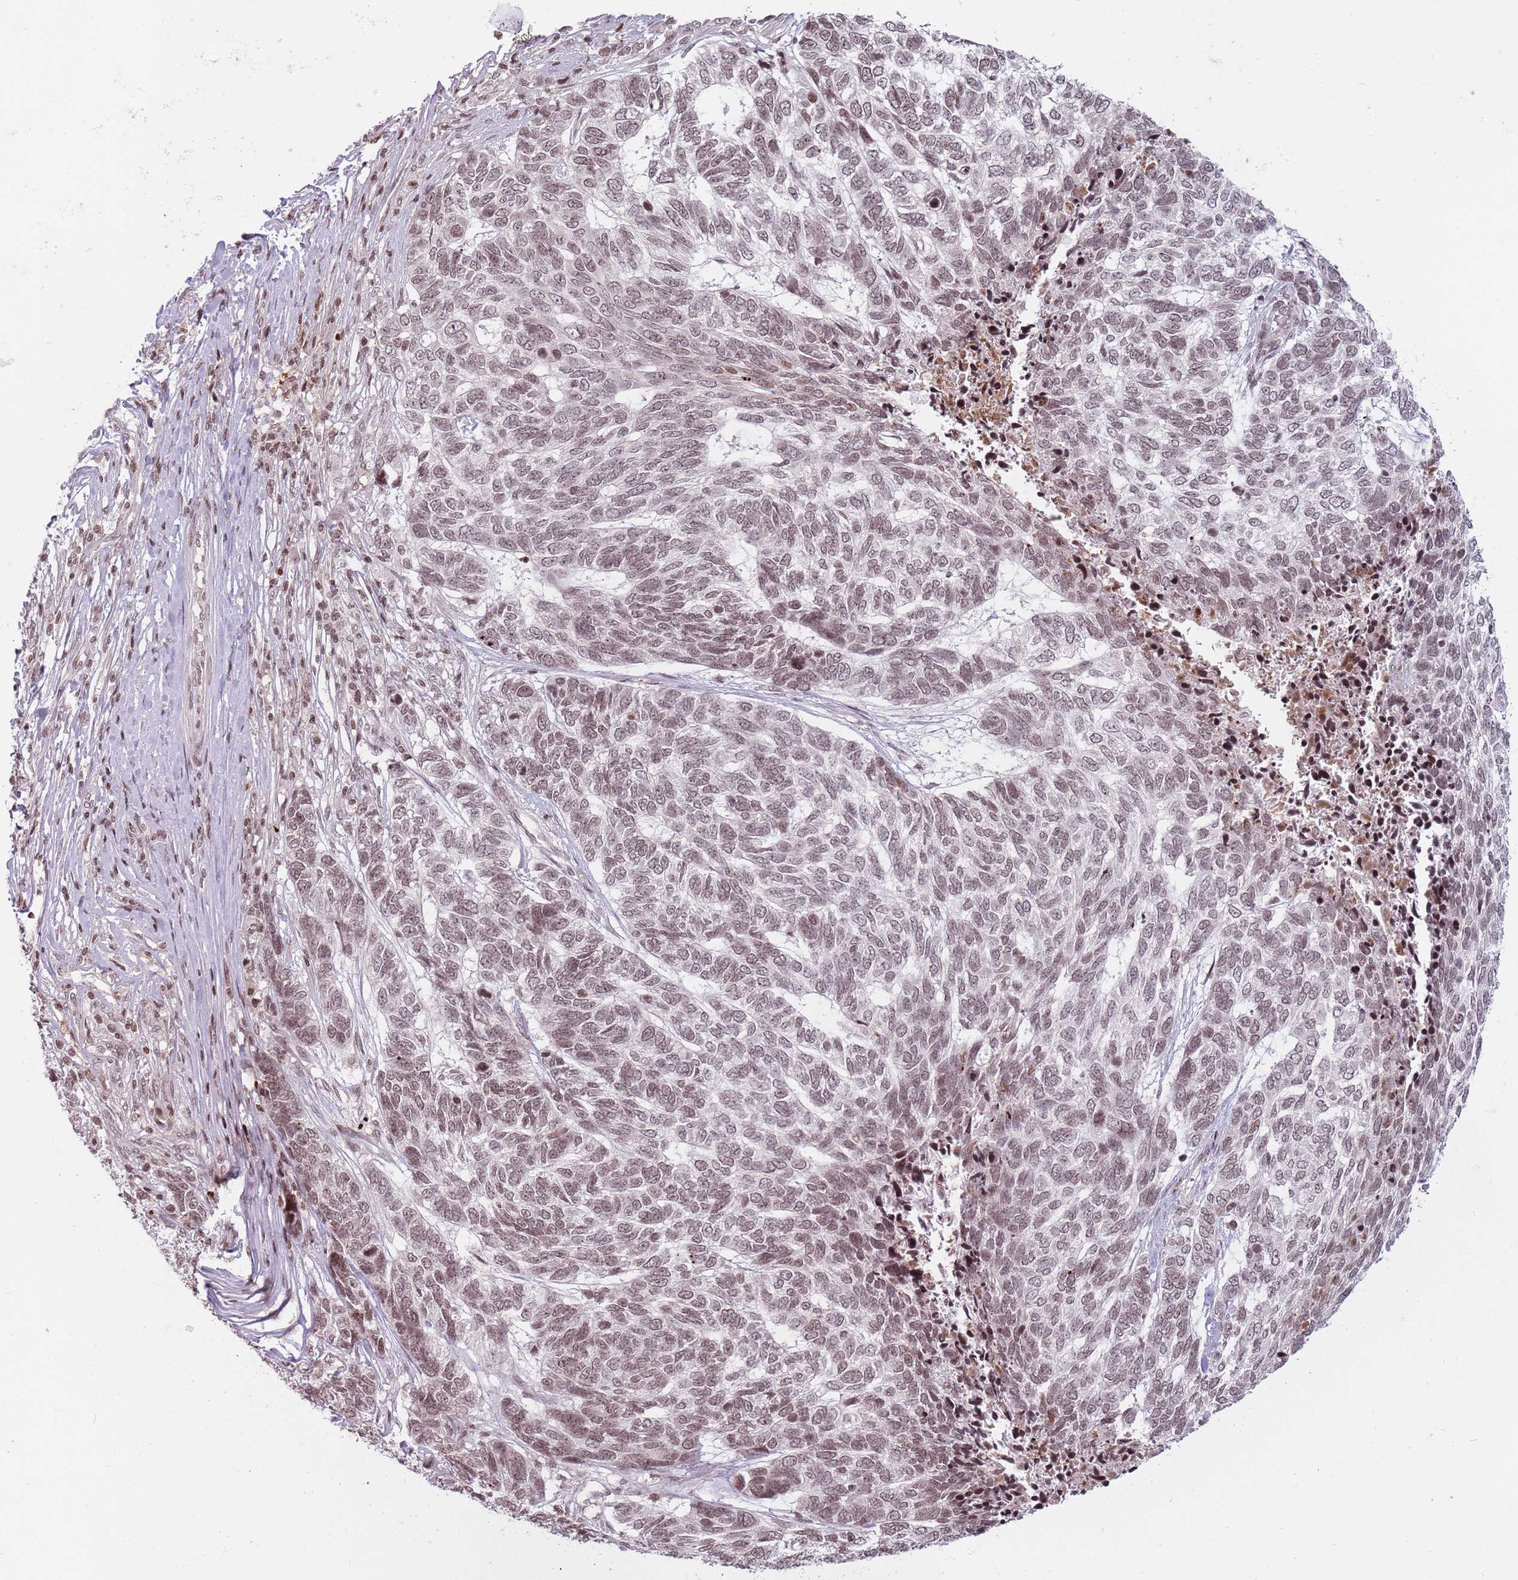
{"staining": {"intensity": "moderate", "quantity": ">75%", "location": "nuclear"}, "tissue": "skin cancer", "cell_type": "Tumor cells", "image_type": "cancer", "snomed": [{"axis": "morphology", "description": "Basal cell carcinoma"}, {"axis": "topography", "description": "Skin"}], "caption": "Immunohistochemistry histopathology image of neoplastic tissue: human skin cancer (basal cell carcinoma) stained using immunohistochemistry (IHC) exhibits medium levels of moderate protein expression localized specifically in the nuclear of tumor cells, appearing as a nuclear brown color.", "gene": "SH3RF3", "patient": {"sex": "female", "age": 65}}